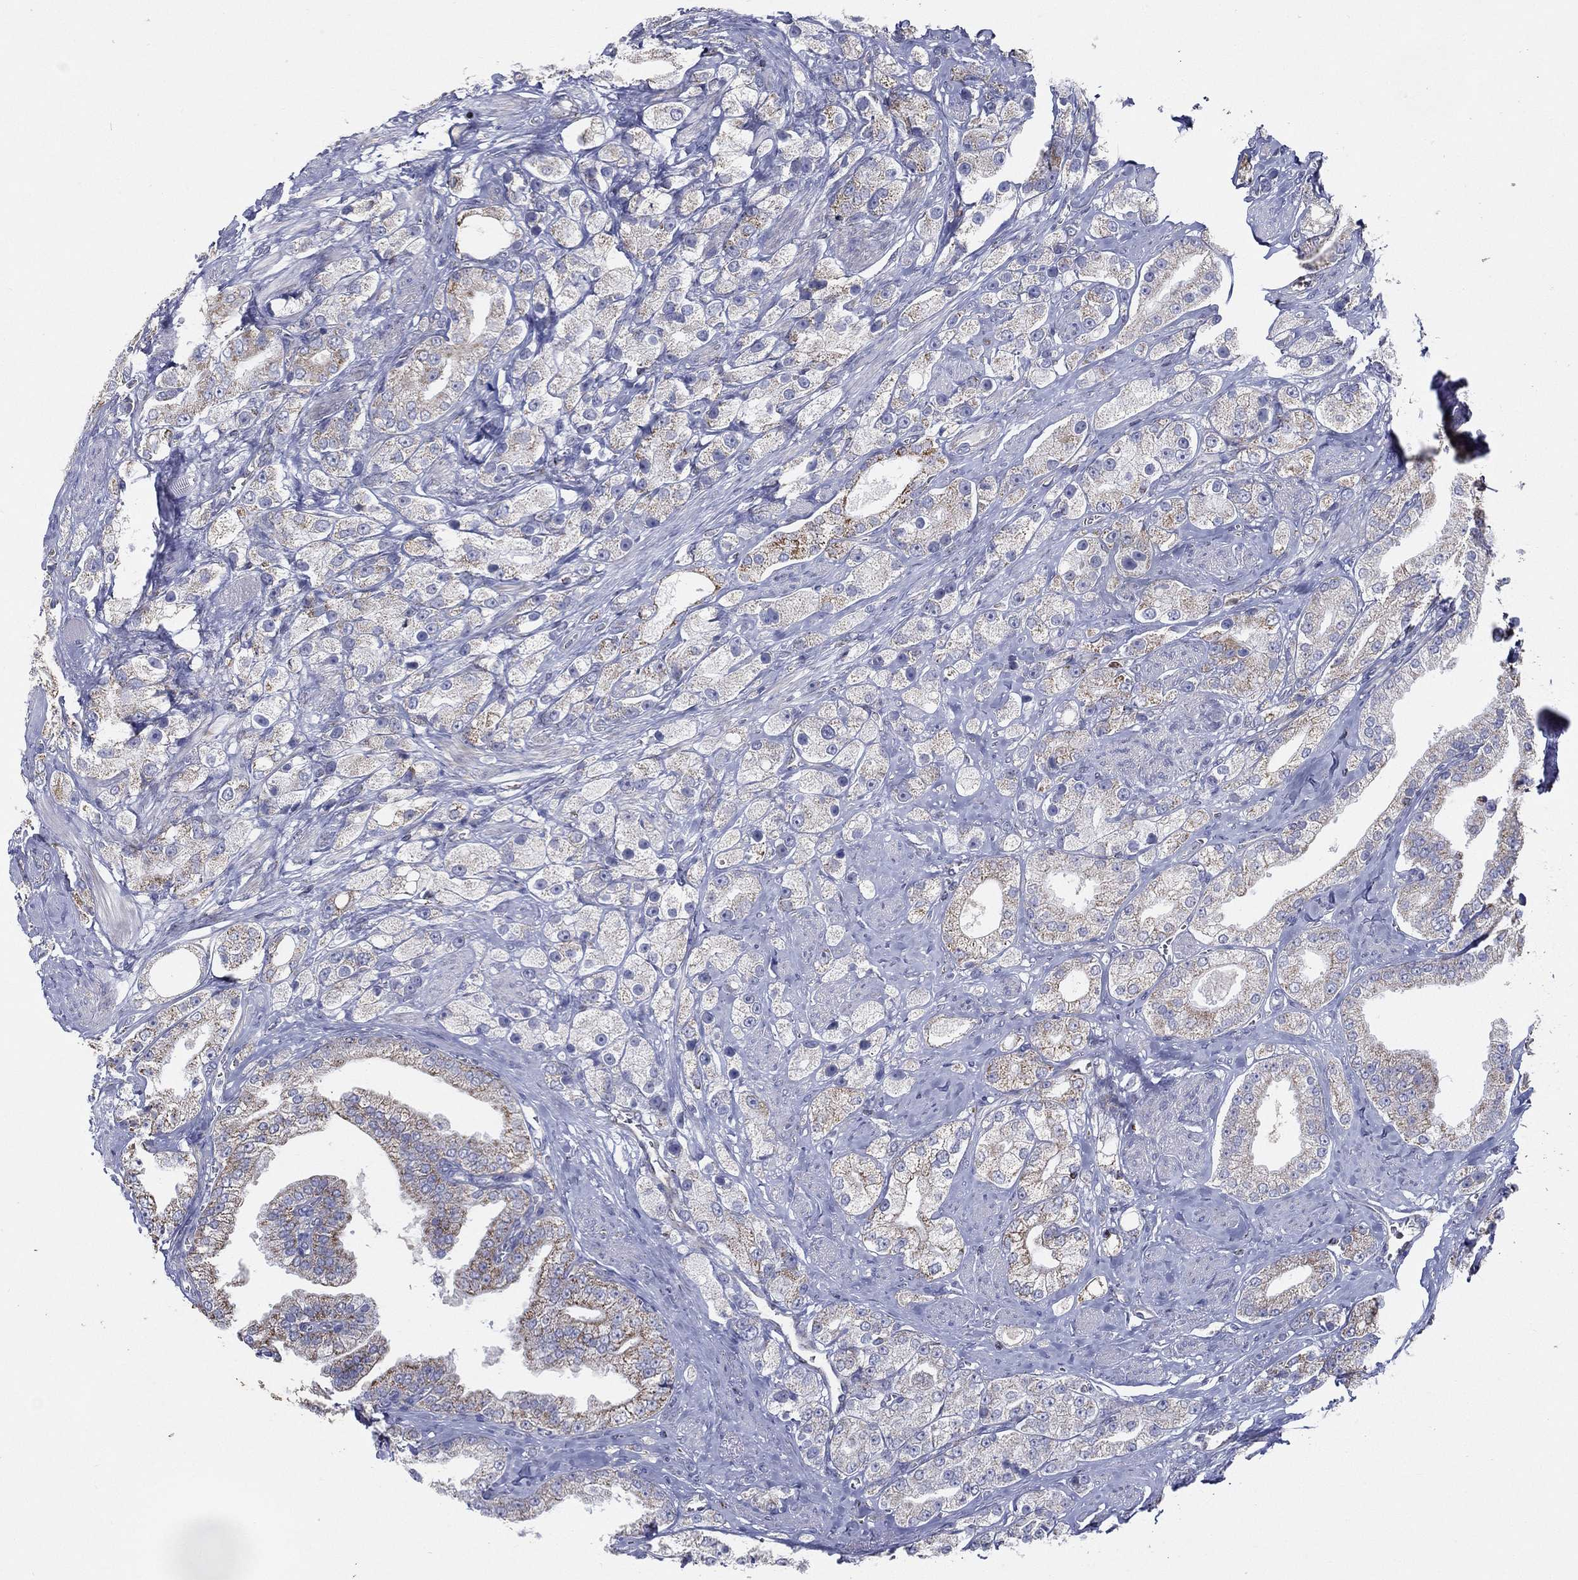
{"staining": {"intensity": "weak", "quantity": "<25%", "location": "cytoplasmic/membranous"}, "tissue": "prostate cancer", "cell_type": "Tumor cells", "image_type": "cancer", "snomed": [{"axis": "morphology", "description": "Adenocarcinoma, NOS"}, {"axis": "topography", "description": "Prostate and seminal vesicle, NOS"}, {"axis": "topography", "description": "Prostate"}], "caption": "DAB immunohistochemical staining of human adenocarcinoma (prostate) exhibits no significant positivity in tumor cells.", "gene": "SFXN1", "patient": {"sex": "male", "age": 67}}